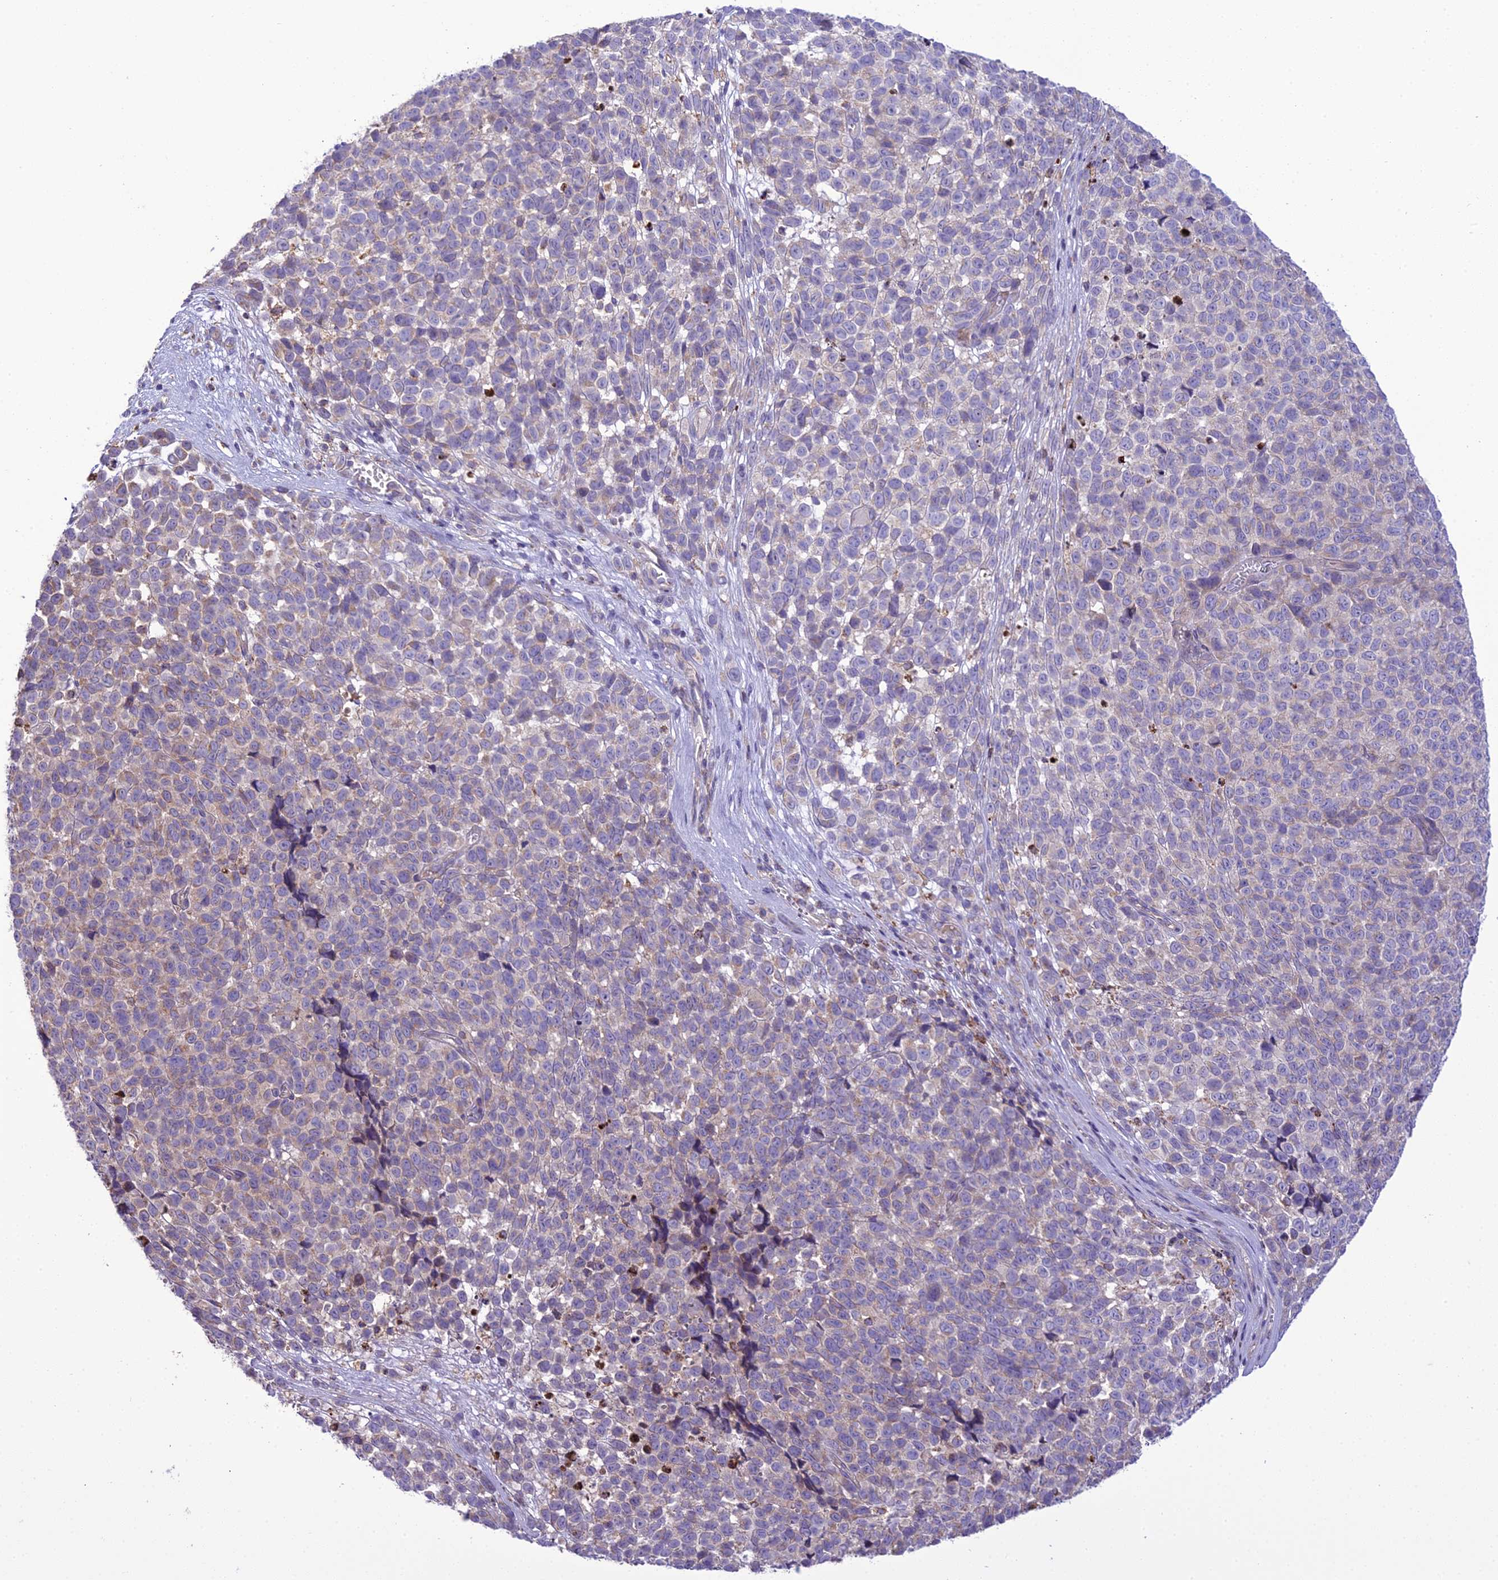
{"staining": {"intensity": "weak", "quantity": "25%-75%", "location": "cytoplasmic/membranous"}, "tissue": "melanoma", "cell_type": "Tumor cells", "image_type": "cancer", "snomed": [{"axis": "morphology", "description": "Malignant melanoma, NOS"}, {"axis": "topography", "description": "Nose, NOS"}], "caption": "Immunohistochemistry (IHC) micrograph of malignant melanoma stained for a protein (brown), which displays low levels of weak cytoplasmic/membranous staining in approximately 25%-75% of tumor cells.", "gene": "TBC1D24", "patient": {"sex": "female", "age": 48}}